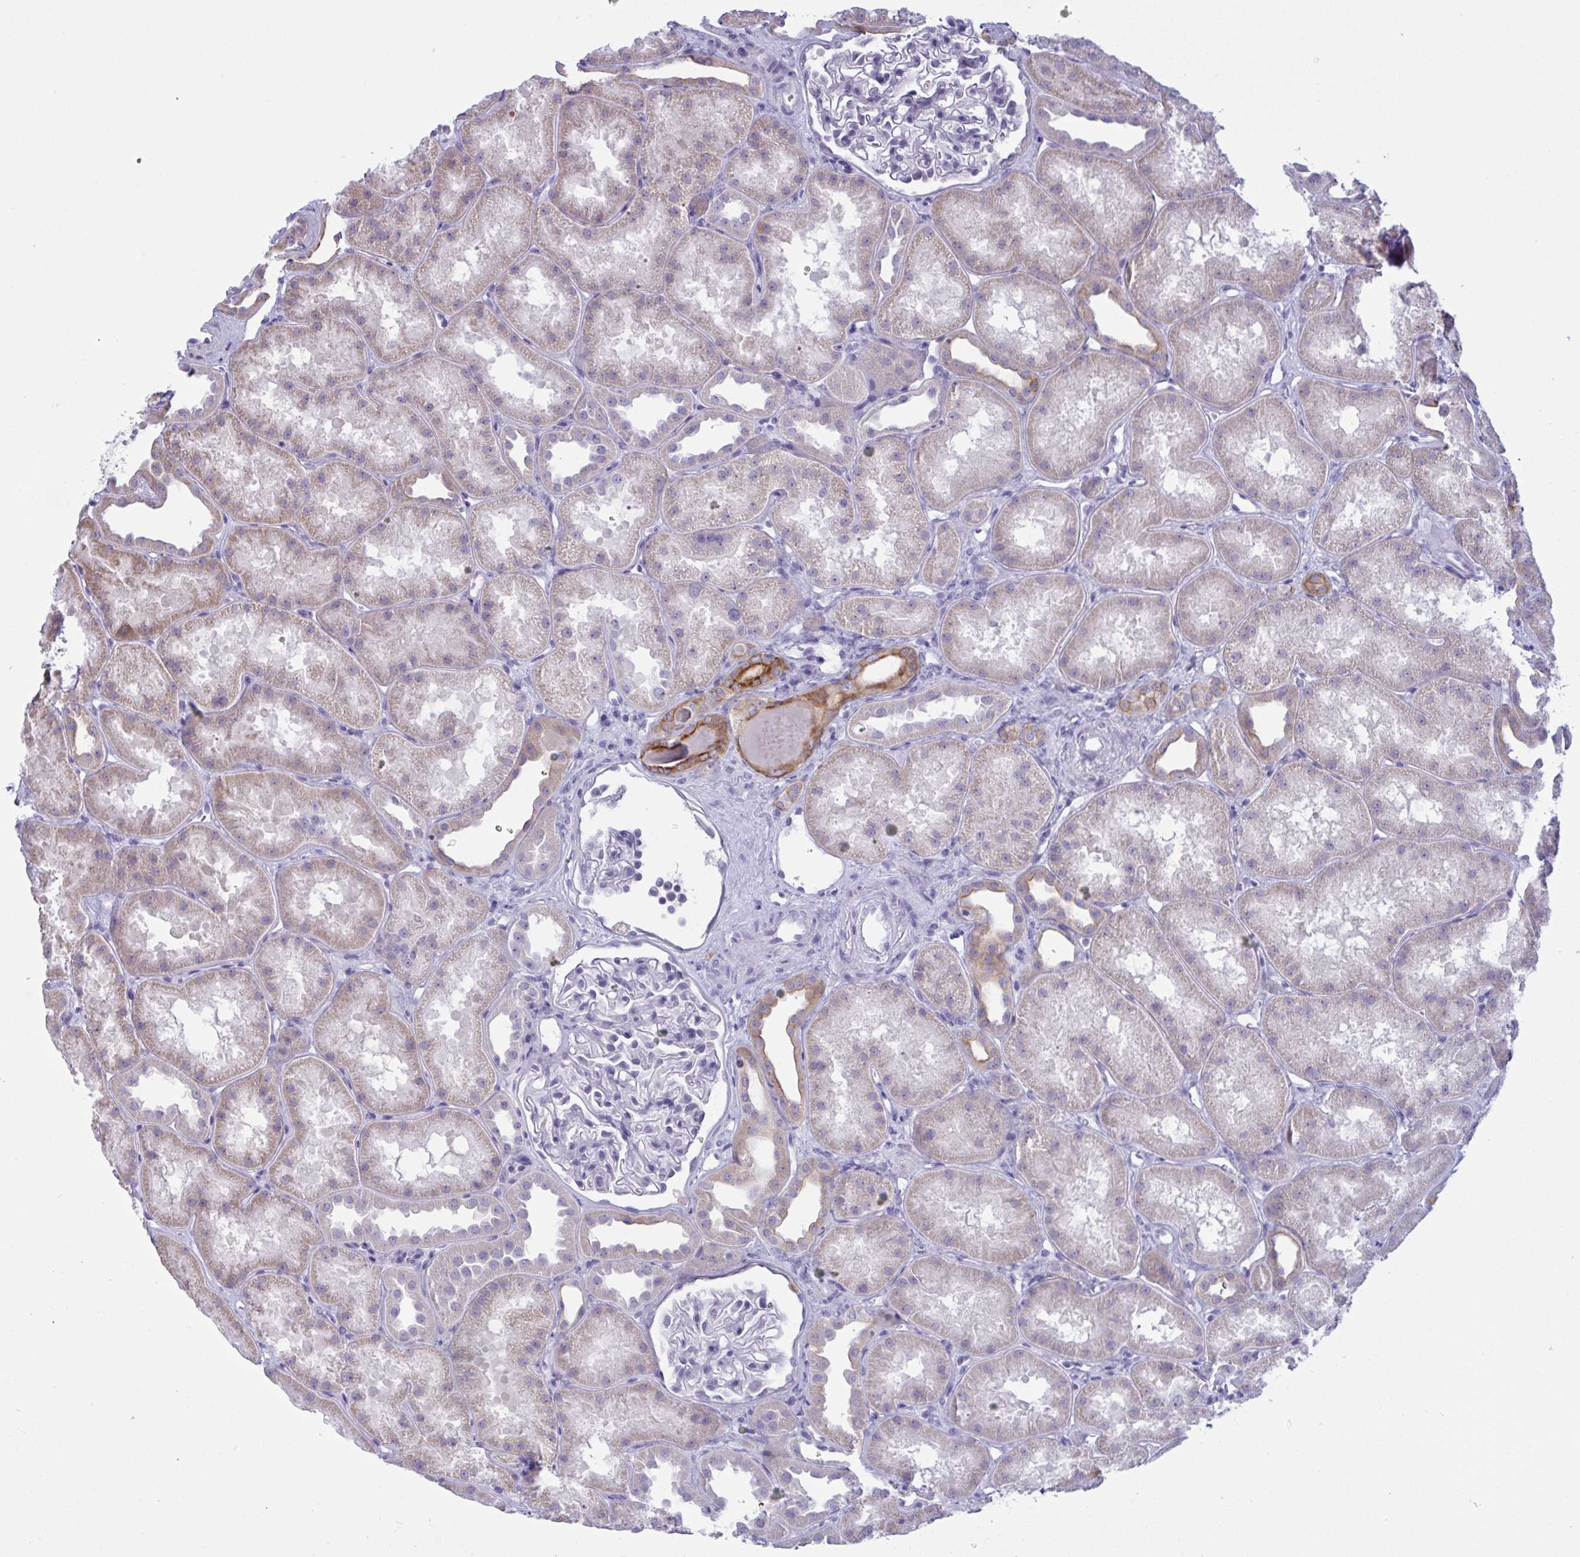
{"staining": {"intensity": "negative", "quantity": "none", "location": "none"}, "tissue": "kidney", "cell_type": "Cells in glomeruli", "image_type": "normal", "snomed": [{"axis": "morphology", "description": "Normal tissue, NOS"}, {"axis": "topography", "description": "Kidney"}], "caption": "DAB (3,3'-diaminobenzidine) immunohistochemical staining of normal kidney displays no significant positivity in cells in glomeruli.", "gene": "TENT5D", "patient": {"sex": "male", "age": 61}}